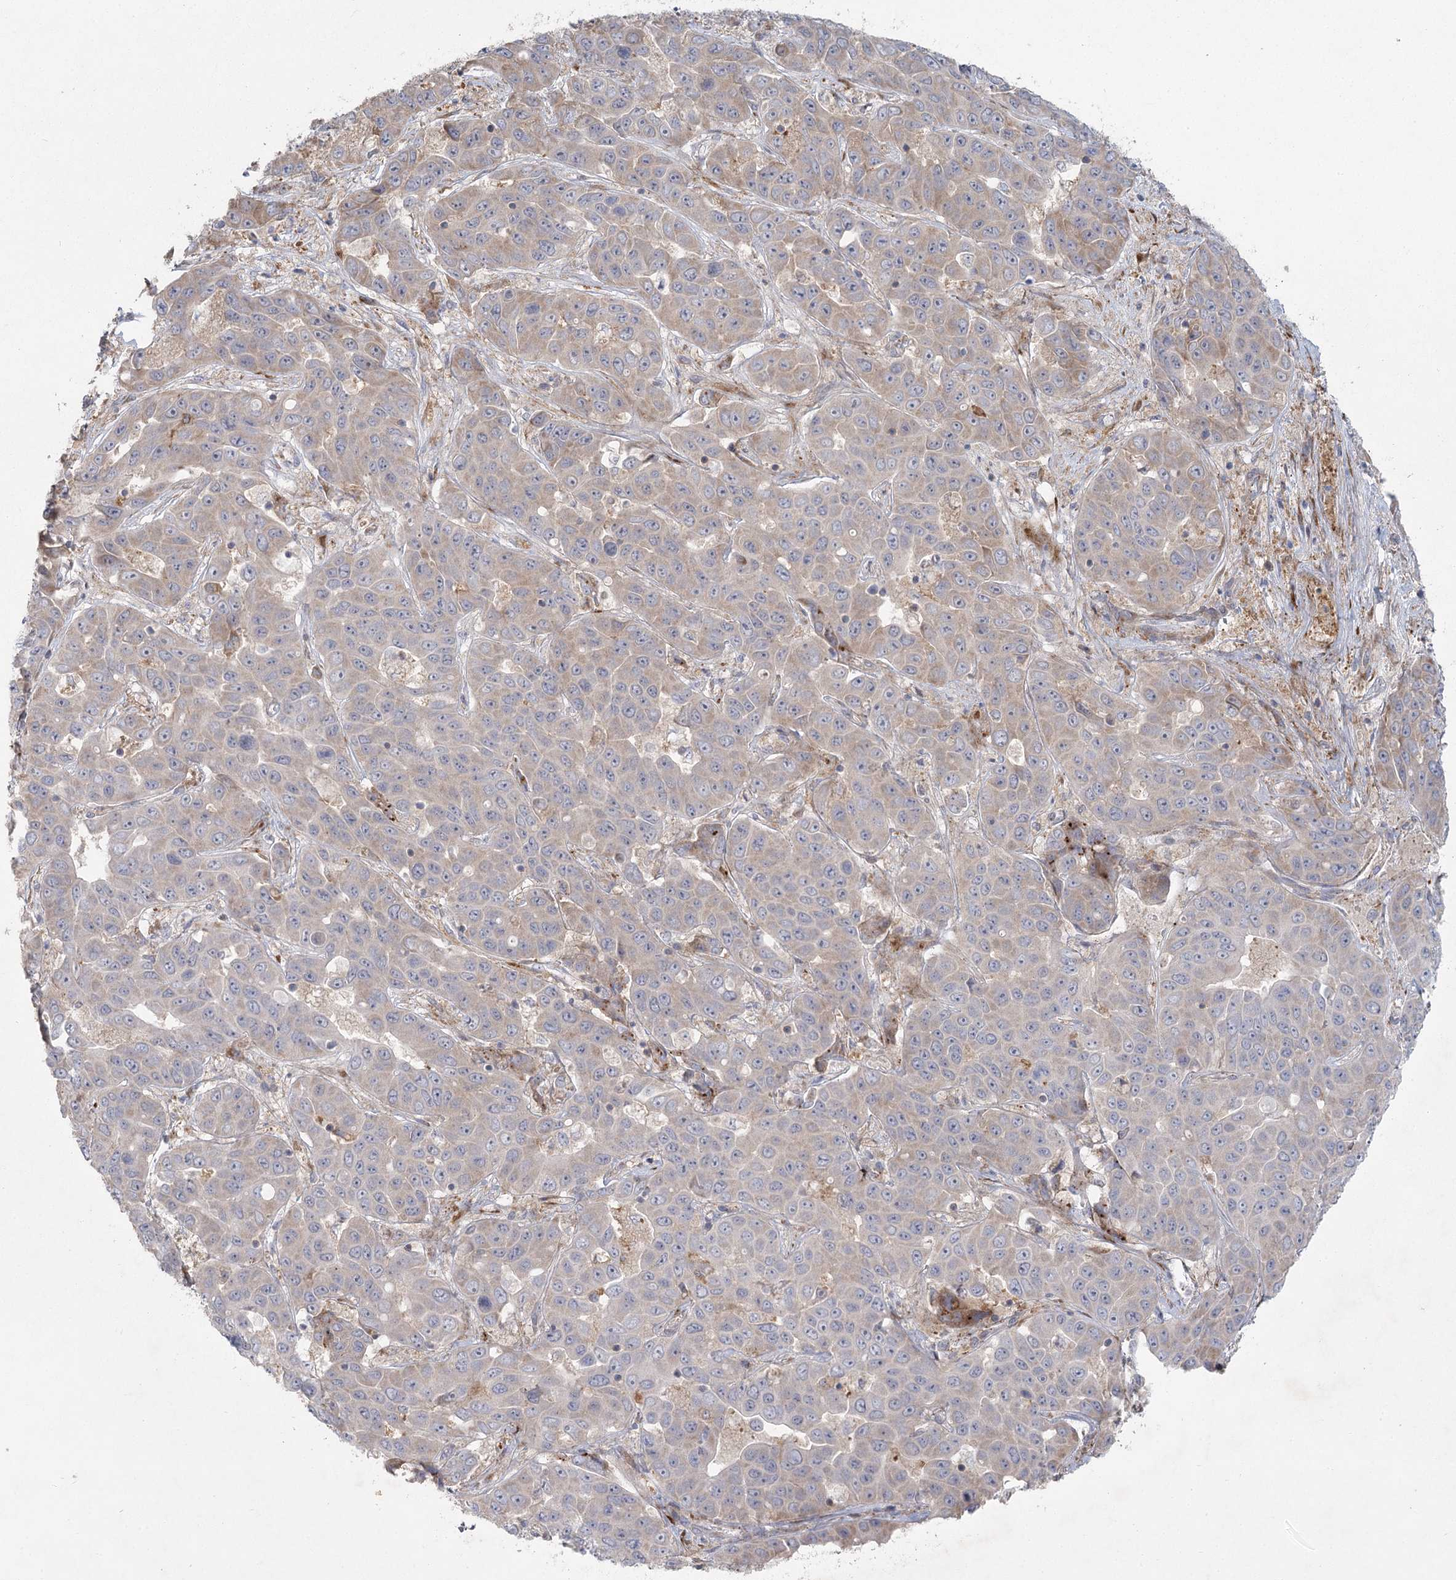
{"staining": {"intensity": "weak", "quantity": "25%-75%", "location": "cytoplasmic/membranous"}, "tissue": "liver cancer", "cell_type": "Tumor cells", "image_type": "cancer", "snomed": [{"axis": "morphology", "description": "Cholangiocarcinoma"}, {"axis": "topography", "description": "Liver"}], "caption": "DAB (3,3'-diaminobenzidine) immunohistochemical staining of human liver cancer shows weak cytoplasmic/membranous protein staining in approximately 25%-75% of tumor cells. The staining is performed using DAB brown chromogen to label protein expression. The nuclei are counter-stained blue using hematoxylin.", "gene": "FAM110C", "patient": {"sex": "female", "age": 52}}